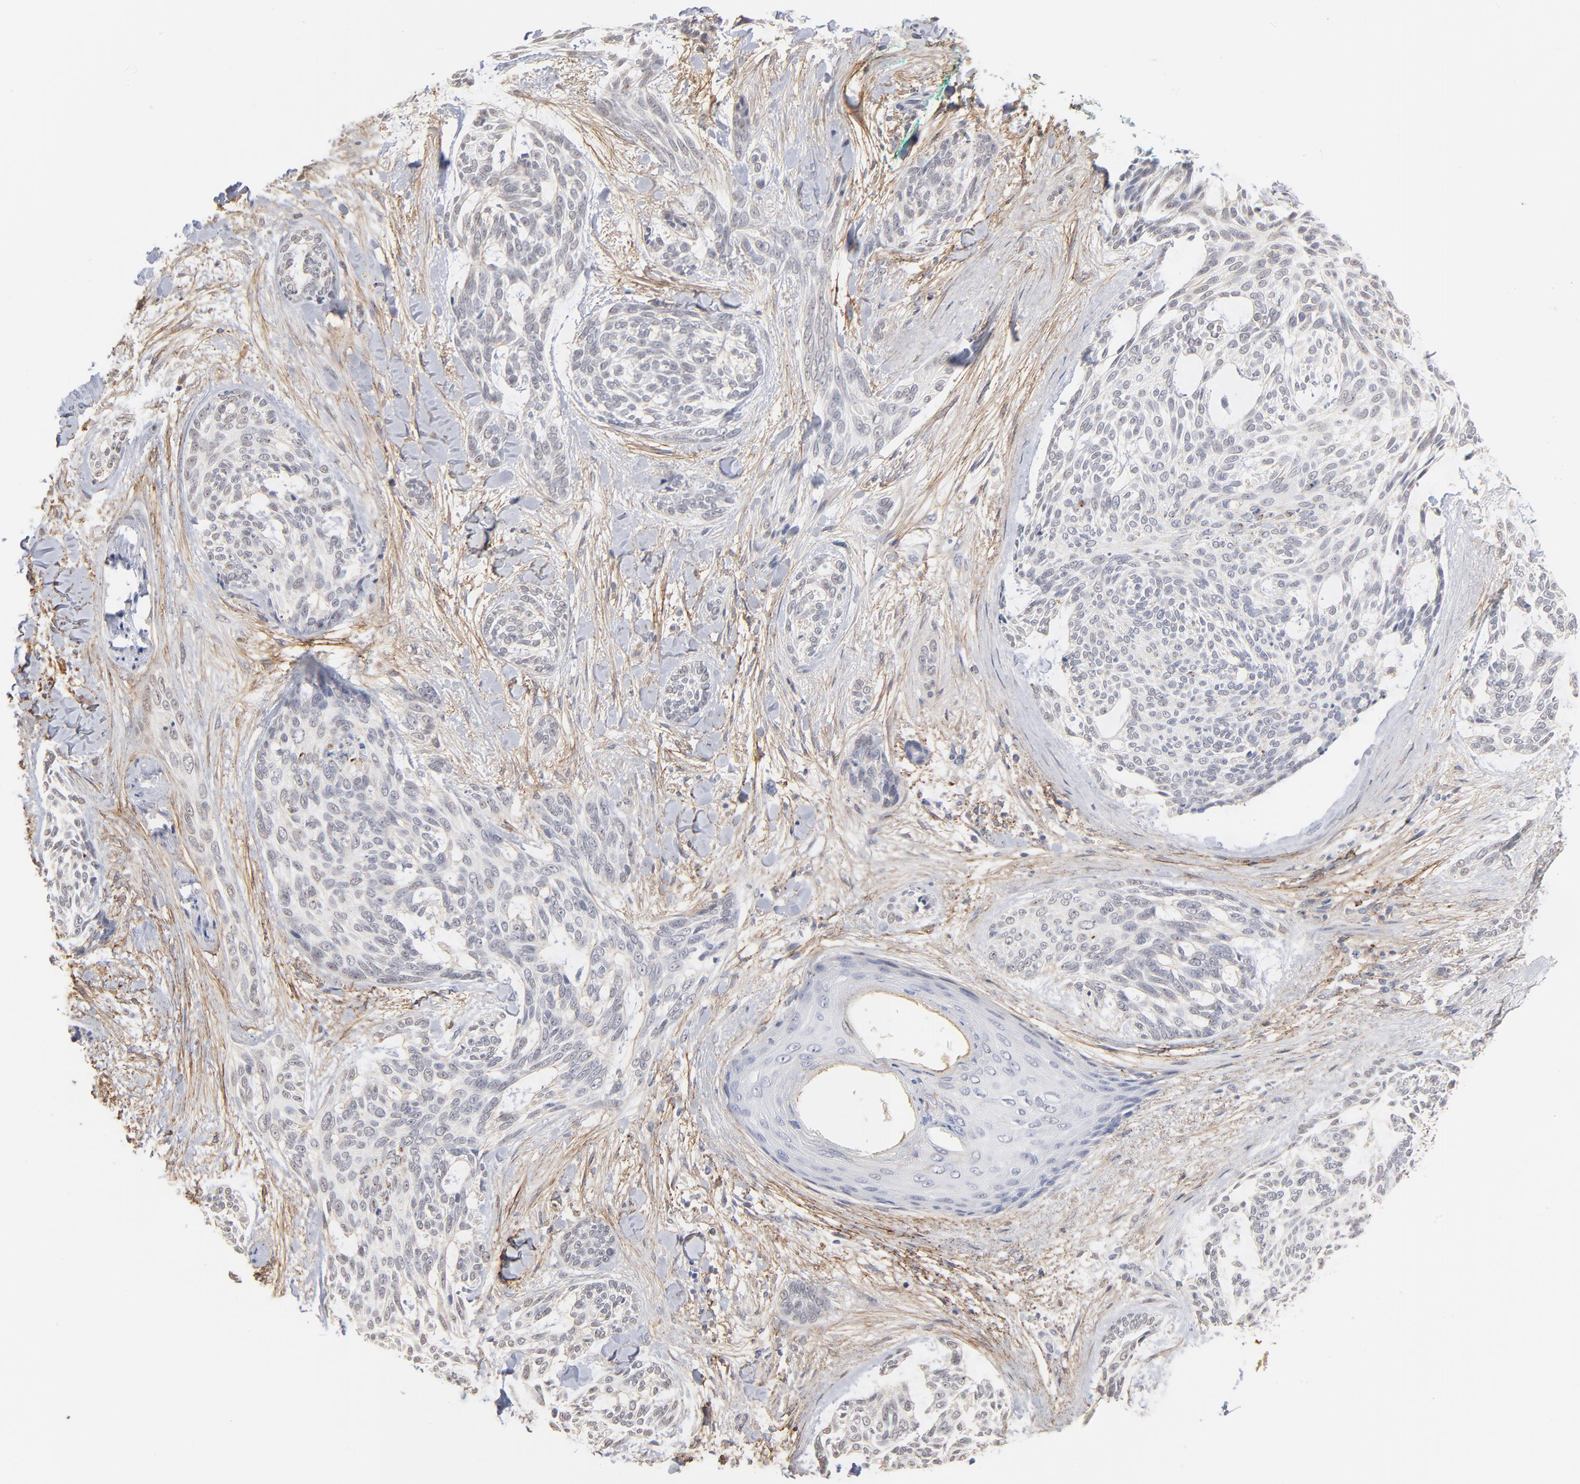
{"staining": {"intensity": "weak", "quantity": "<25%", "location": "cytoplasmic/membranous"}, "tissue": "skin cancer", "cell_type": "Tumor cells", "image_type": "cancer", "snomed": [{"axis": "morphology", "description": "Normal tissue, NOS"}, {"axis": "morphology", "description": "Basal cell carcinoma"}, {"axis": "topography", "description": "Skin"}], "caption": "Photomicrograph shows no protein positivity in tumor cells of skin cancer (basal cell carcinoma) tissue.", "gene": "LTBP2", "patient": {"sex": "female", "age": 71}}